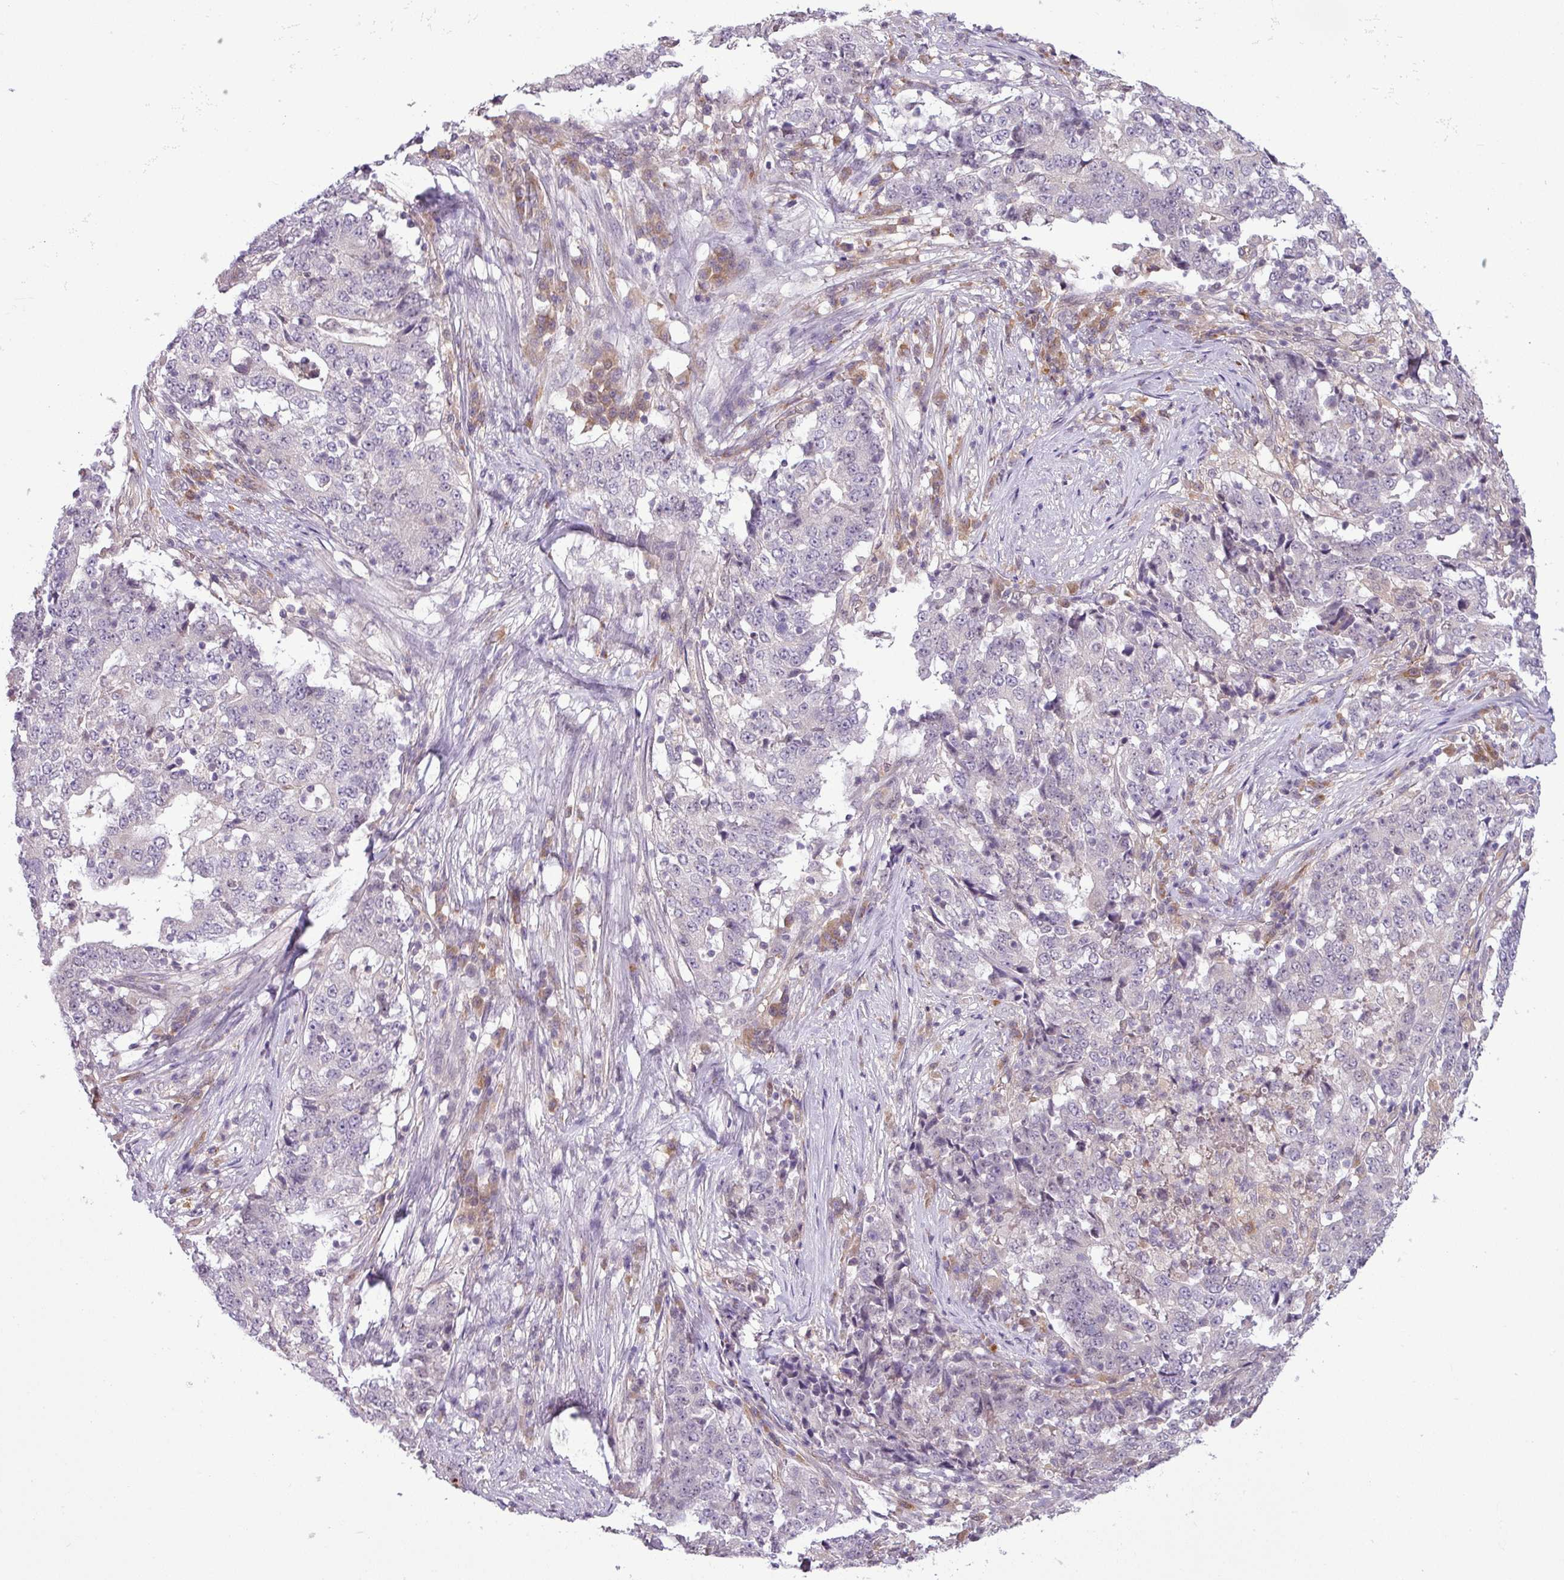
{"staining": {"intensity": "negative", "quantity": "none", "location": "none"}, "tissue": "stomach cancer", "cell_type": "Tumor cells", "image_type": "cancer", "snomed": [{"axis": "morphology", "description": "Adenocarcinoma, NOS"}, {"axis": "topography", "description": "Stomach"}], "caption": "This is an immunohistochemistry histopathology image of adenocarcinoma (stomach). There is no staining in tumor cells.", "gene": "CCDC144A", "patient": {"sex": "male", "age": 59}}